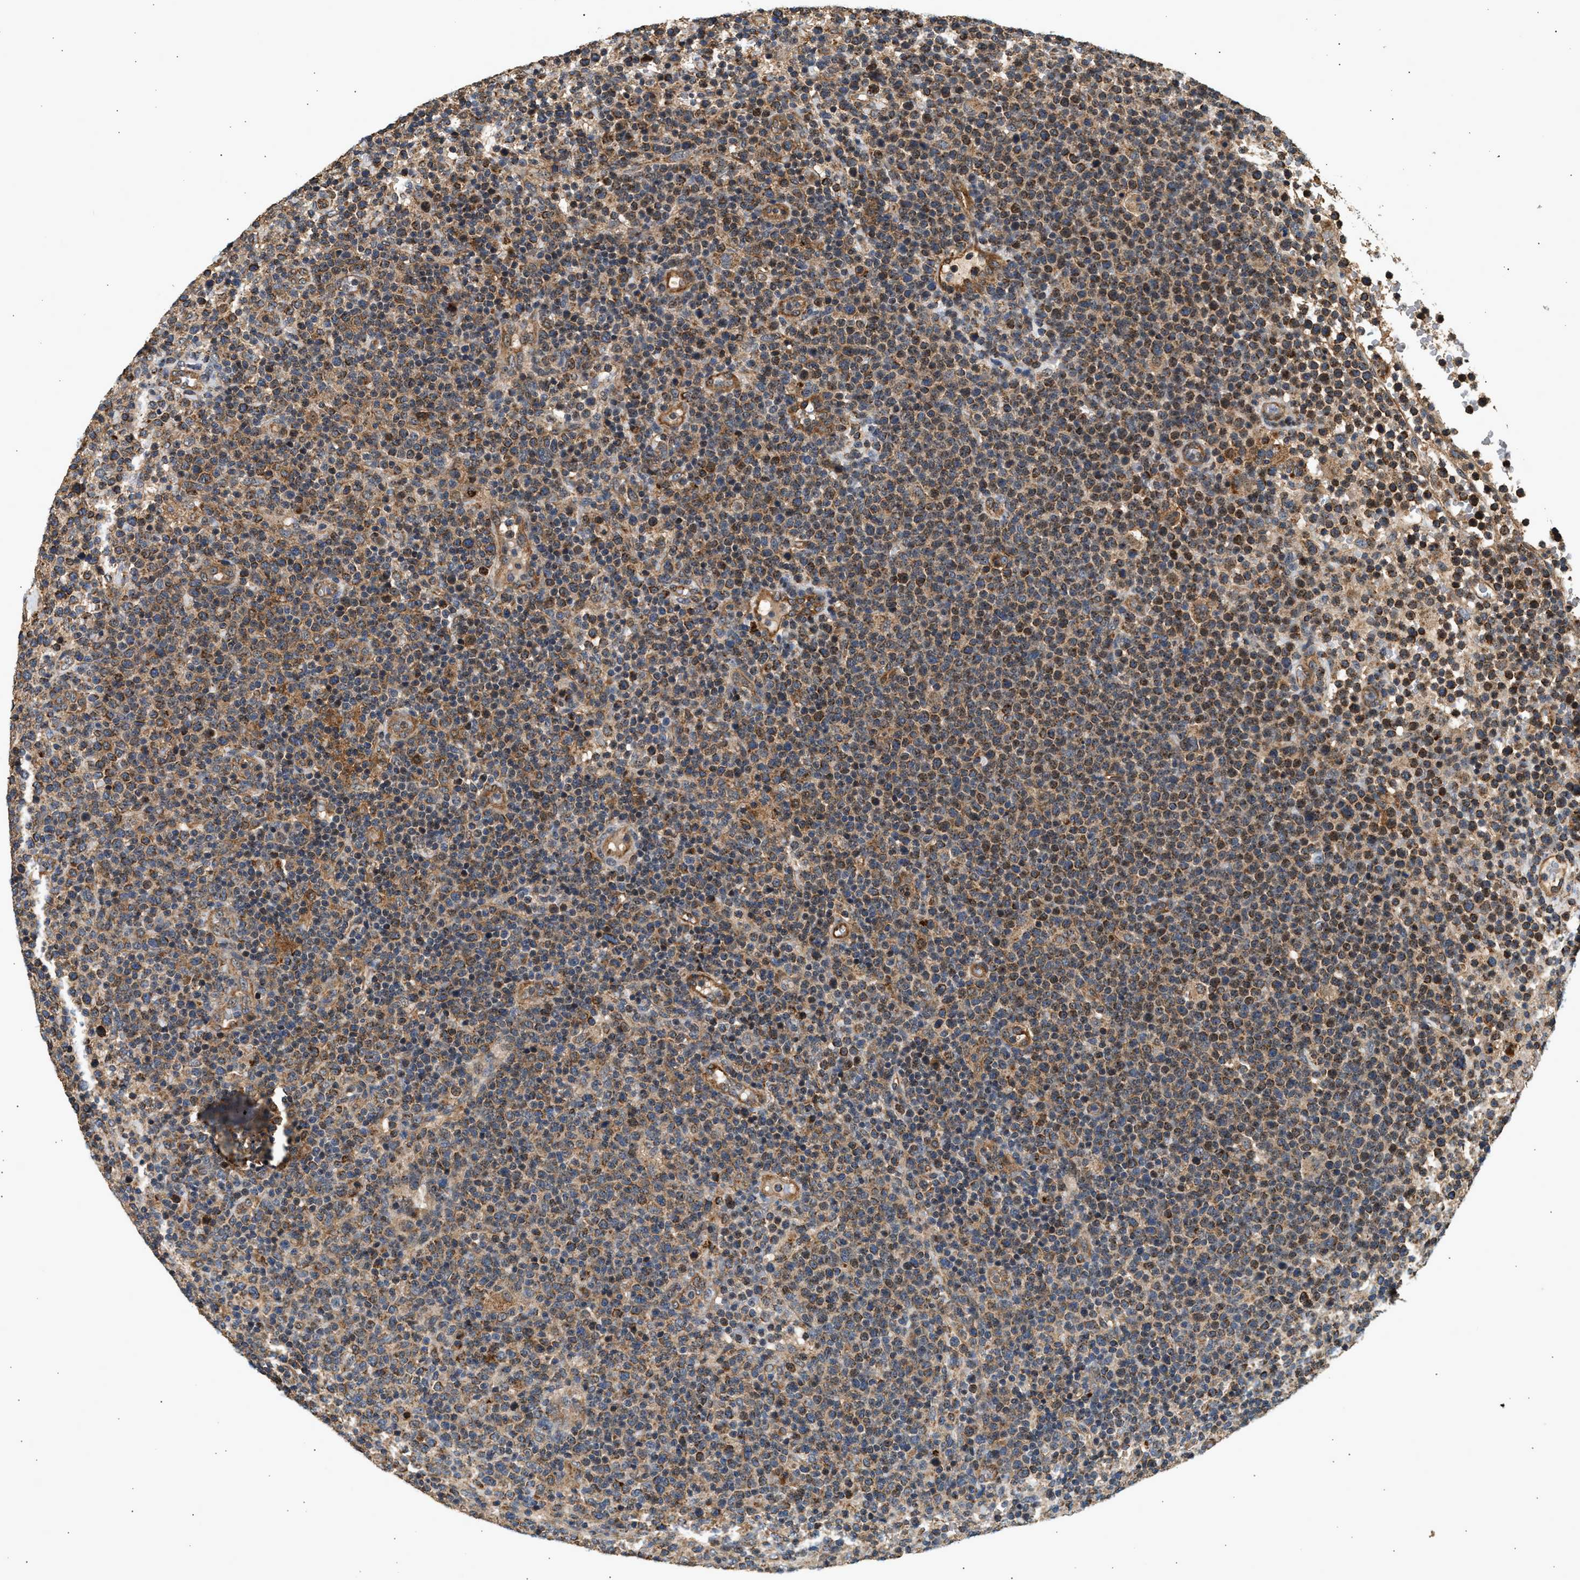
{"staining": {"intensity": "moderate", "quantity": ">75%", "location": "cytoplasmic/membranous"}, "tissue": "lymphoma", "cell_type": "Tumor cells", "image_type": "cancer", "snomed": [{"axis": "morphology", "description": "Malignant lymphoma, non-Hodgkin's type, High grade"}, {"axis": "topography", "description": "Lymph node"}], "caption": "Immunohistochemistry (DAB (3,3'-diaminobenzidine)) staining of human high-grade malignant lymphoma, non-Hodgkin's type reveals moderate cytoplasmic/membranous protein staining in about >75% of tumor cells.", "gene": "DUSP14", "patient": {"sex": "male", "age": 61}}